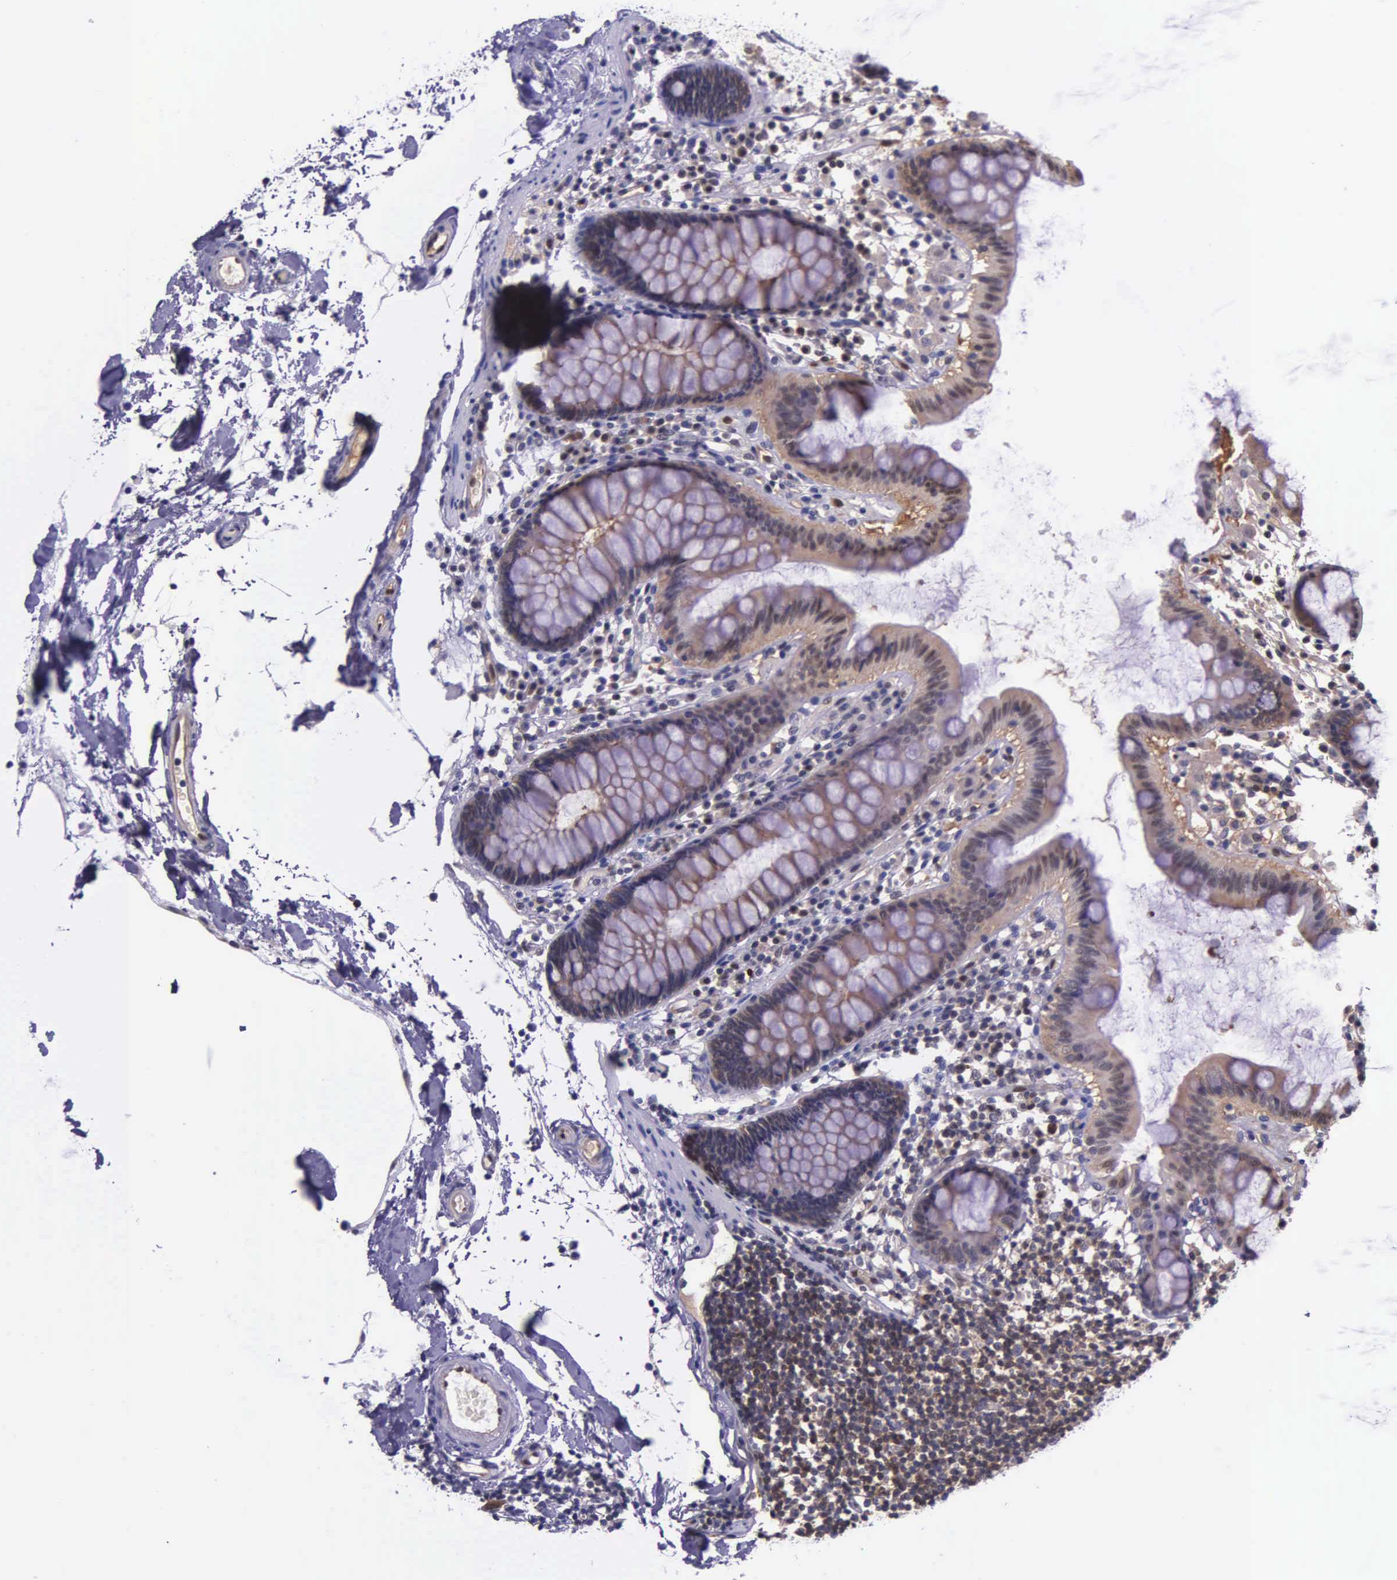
{"staining": {"intensity": "weak", "quantity": ">75%", "location": "cytoplasmic/membranous,nuclear"}, "tissue": "colon", "cell_type": "Endothelial cells", "image_type": "normal", "snomed": [{"axis": "morphology", "description": "Normal tissue, NOS"}, {"axis": "topography", "description": "Colon"}], "caption": "Immunohistochemical staining of benign human colon displays weak cytoplasmic/membranous,nuclear protein staining in approximately >75% of endothelial cells. (DAB (3,3'-diaminobenzidine) = brown stain, brightfield microscopy at high magnification).", "gene": "GMPR2", "patient": {"sex": "female", "age": 78}}